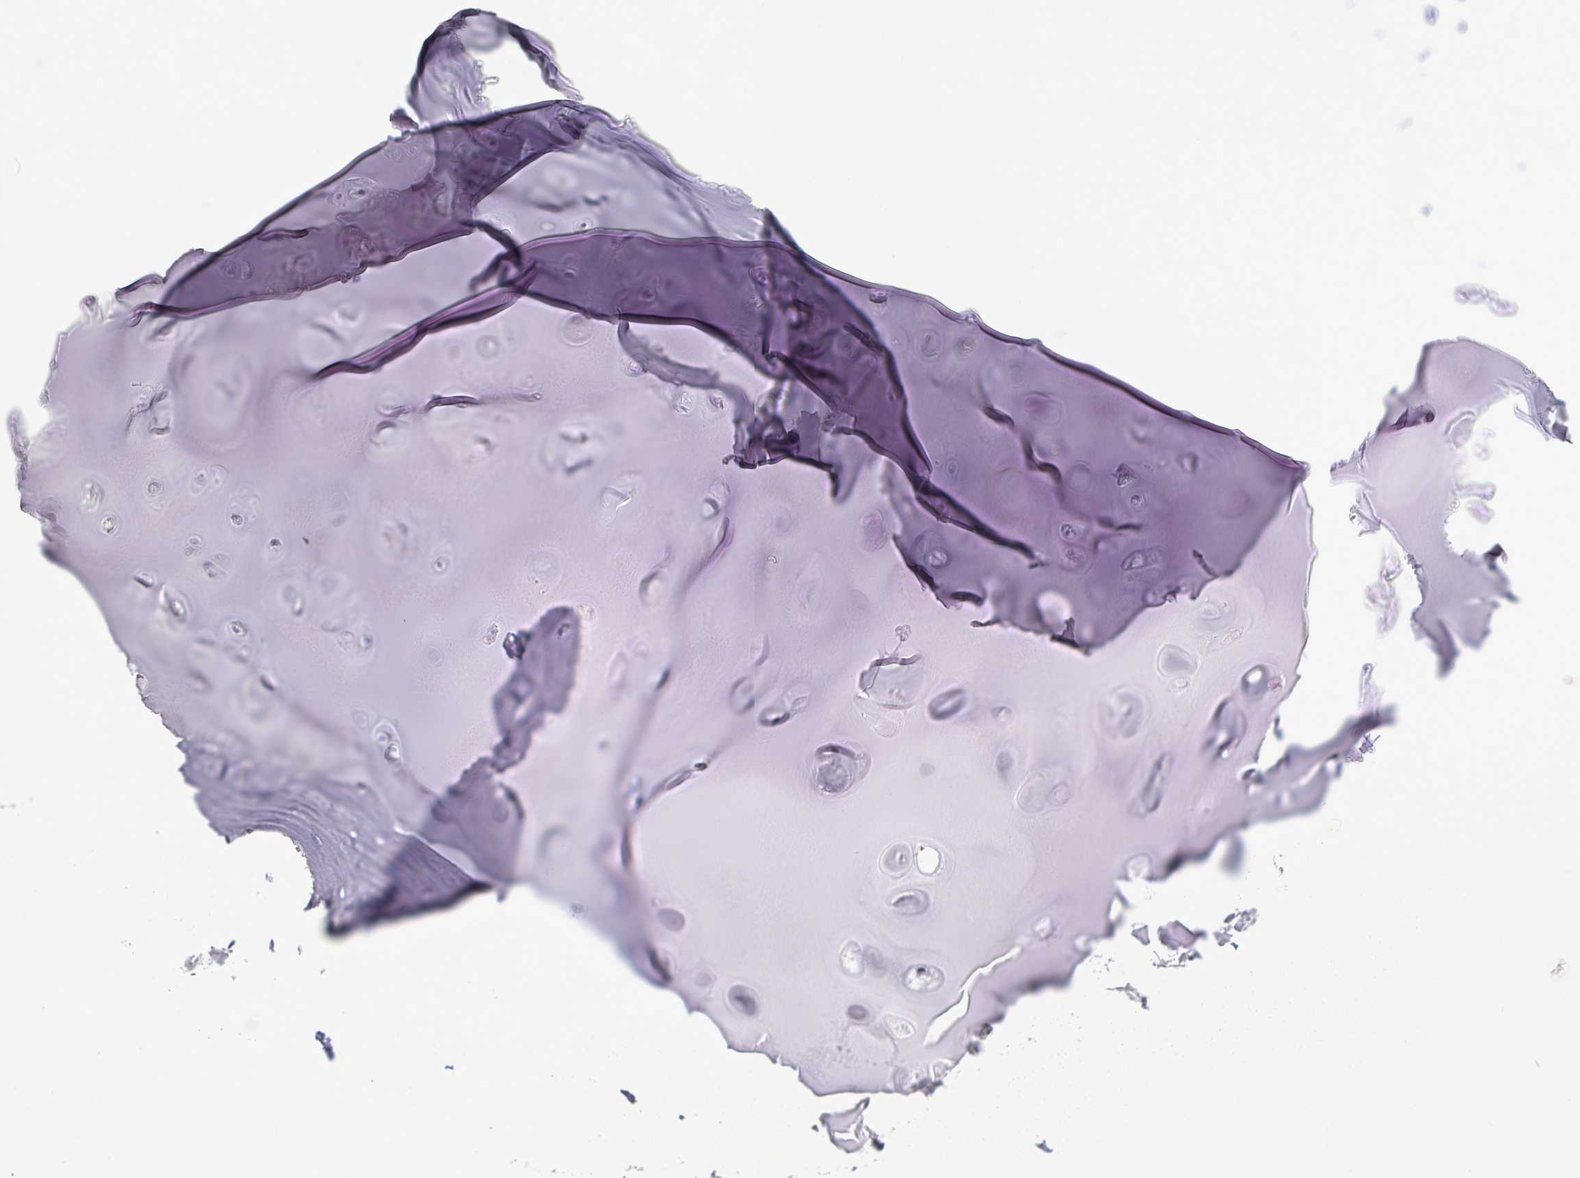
{"staining": {"intensity": "negative", "quantity": "none", "location": "none"}, "tissue": "adipose tissue", "cell_type": "Adipocytes", "image_type": "normal", "snomed": [{"axis": "morphology", "description": "Normal tissue, NOS"}, {"axis": "topography", "description": "Cartilage tissue"}], "caption": "Immunohistochemistry histopathology image of benign human adipose tissue stained for a protein (brown), which demonstrates no positivity in adipocytes. (Brightfield microscopy of DAB immunohistochemistry at high magnification).", "gene": "CSDE1", "patient": {"sex": "male", "age": 57}}